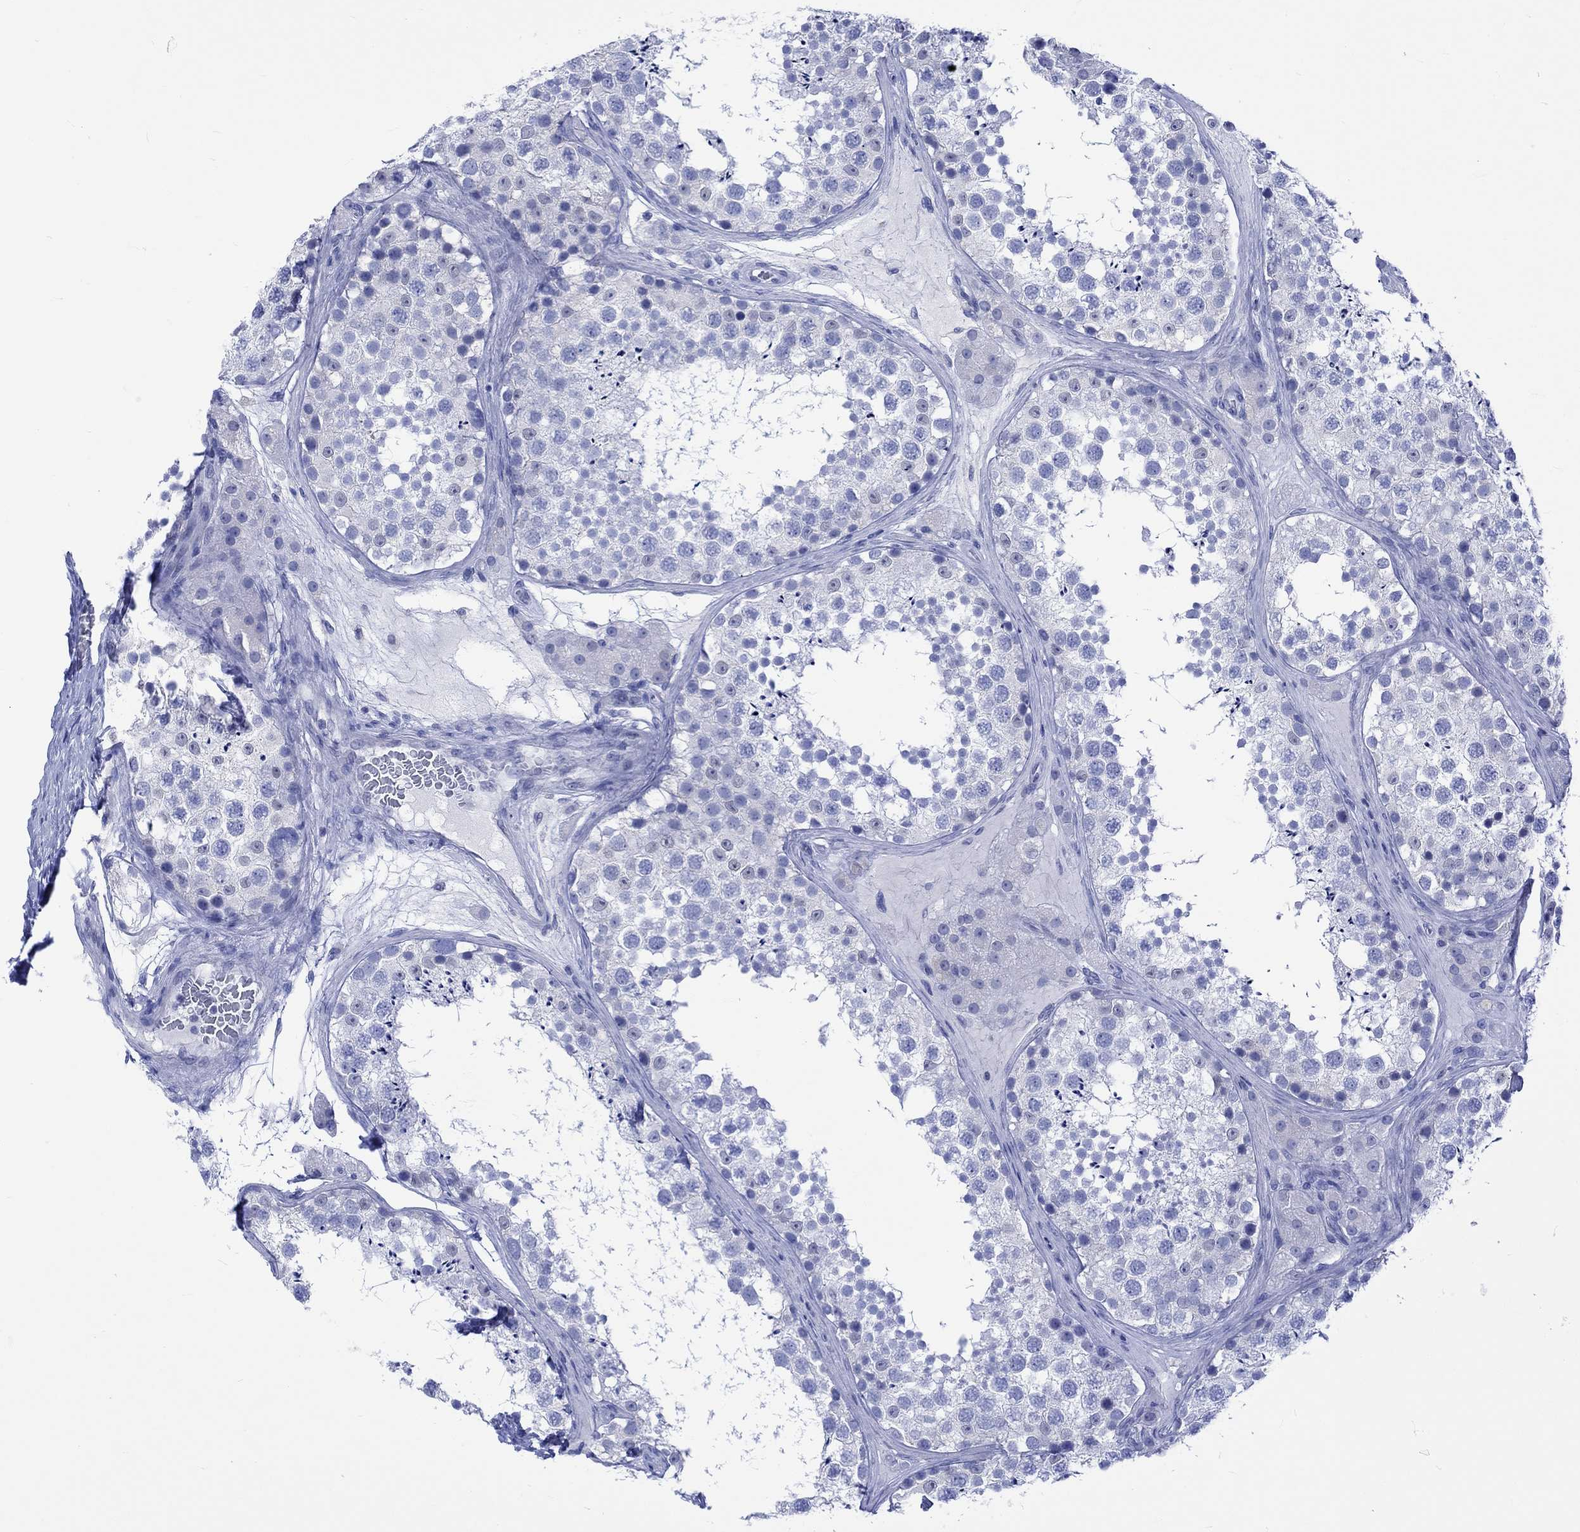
{"staining": {"intensity": "negative", "quantity": "none", "location": "none"}, "tissue": "testis", "cell_type": "Cells in seminiferous ducts", "image_type": "normal", "snomed": [{"axis": "morphology", "description": "Normal tissue, NOS"}, {"axis": "topography", "description": "Testis"}], "caption": "This is a micrograph of immunohistochemistry staining of normal testis, which shows no expression in cells in seminiferous ducts.", "gene": "KLHL33", "patient": {"sex": "male", "age": 41}}